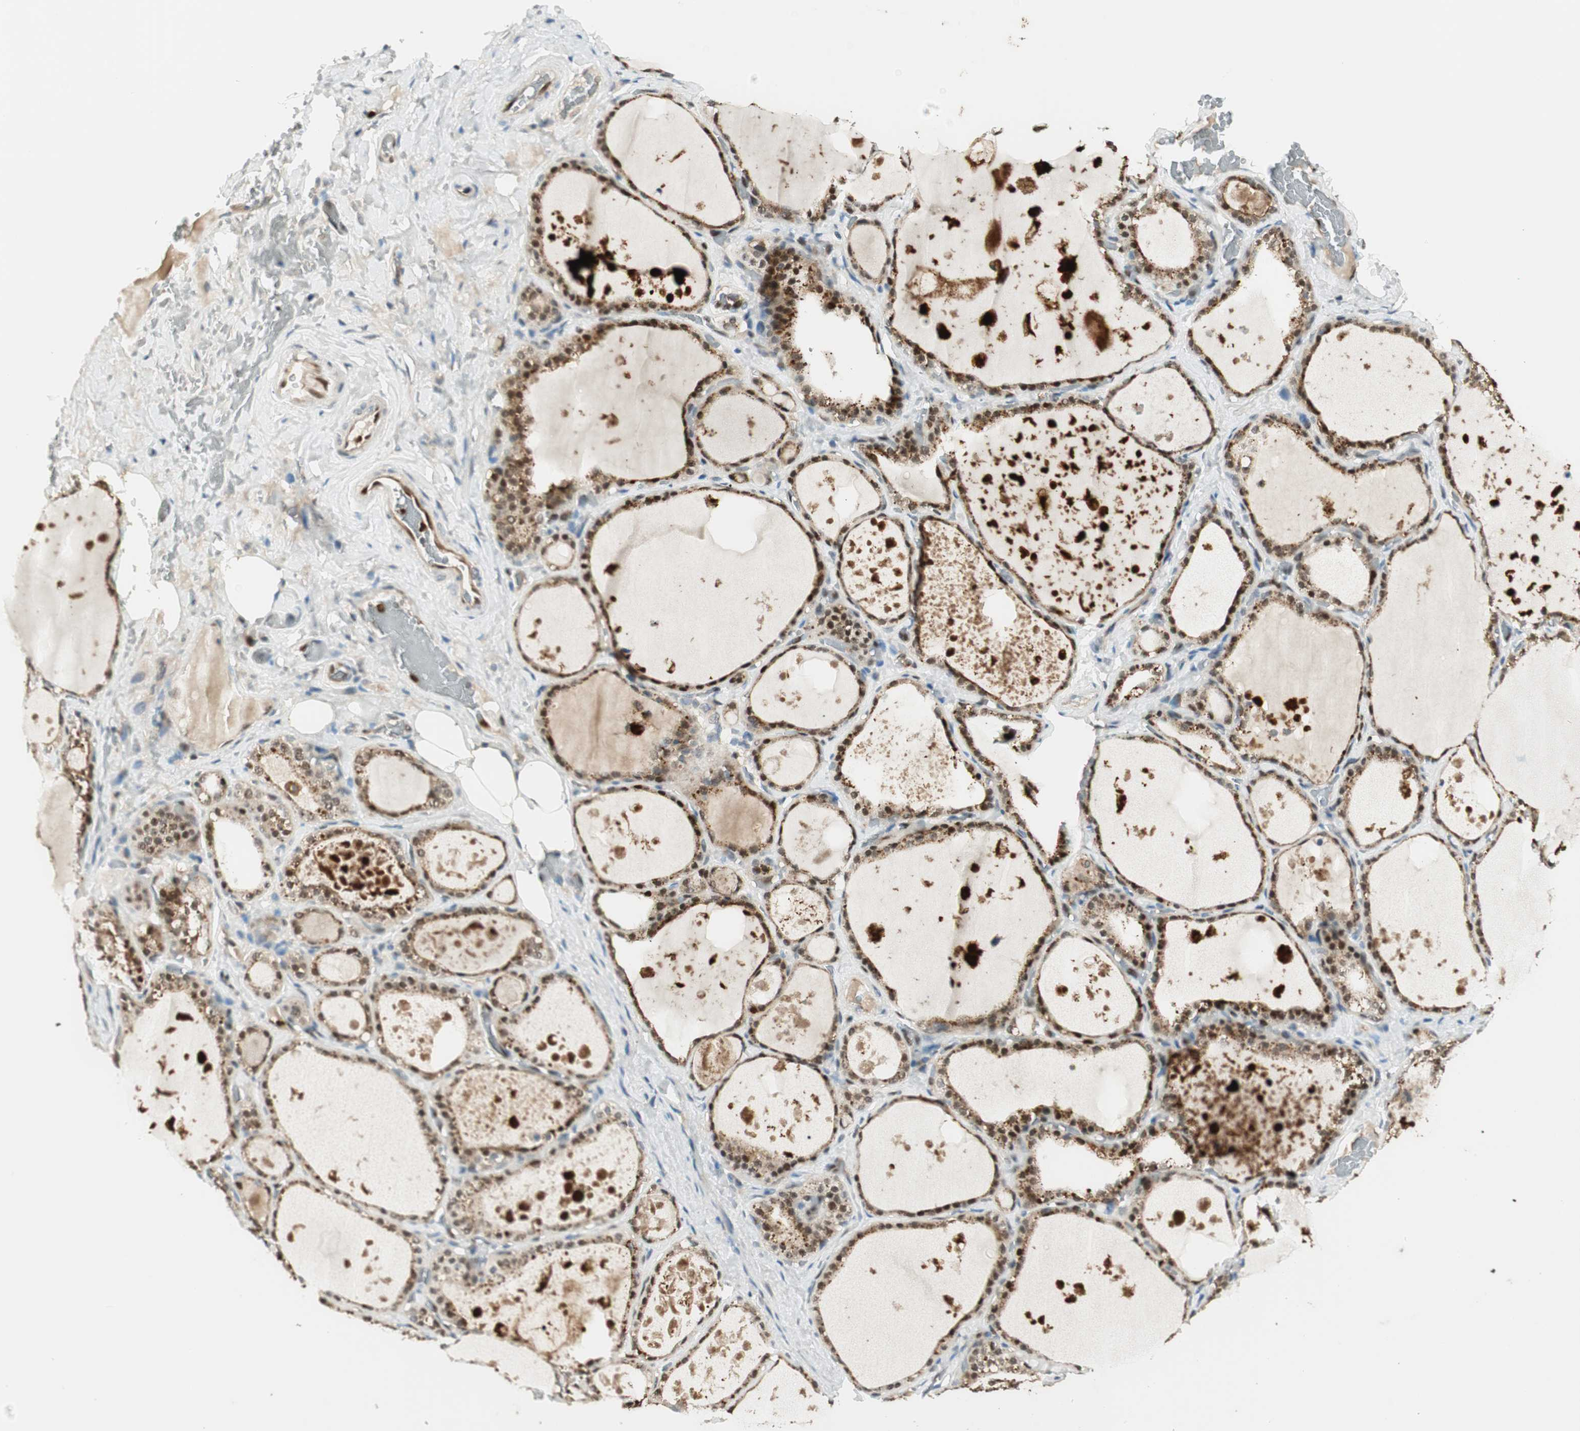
{"staining": {"intensity": "moderate", "quantity": ">75%", "location": "cytoplasmic/membranous,nuclear"}, "tissue": "thyroid gland", "cell_type": "Glandular cells", "image_type": "normal", "snomed": [{"axis": "morphology", "description": "Normal tissue, NOS"}, {"axis": "topography", "description": "Thyroid gland"}], "caption": "This is an image of immunohistochemistry staining of benign thyroid gland, which shows moderate expression in the cytoplasmic/membranous,nuclear of glandular cells.", "gene": "LTA4H", "patient": {"sex": "male", "age": 61}}